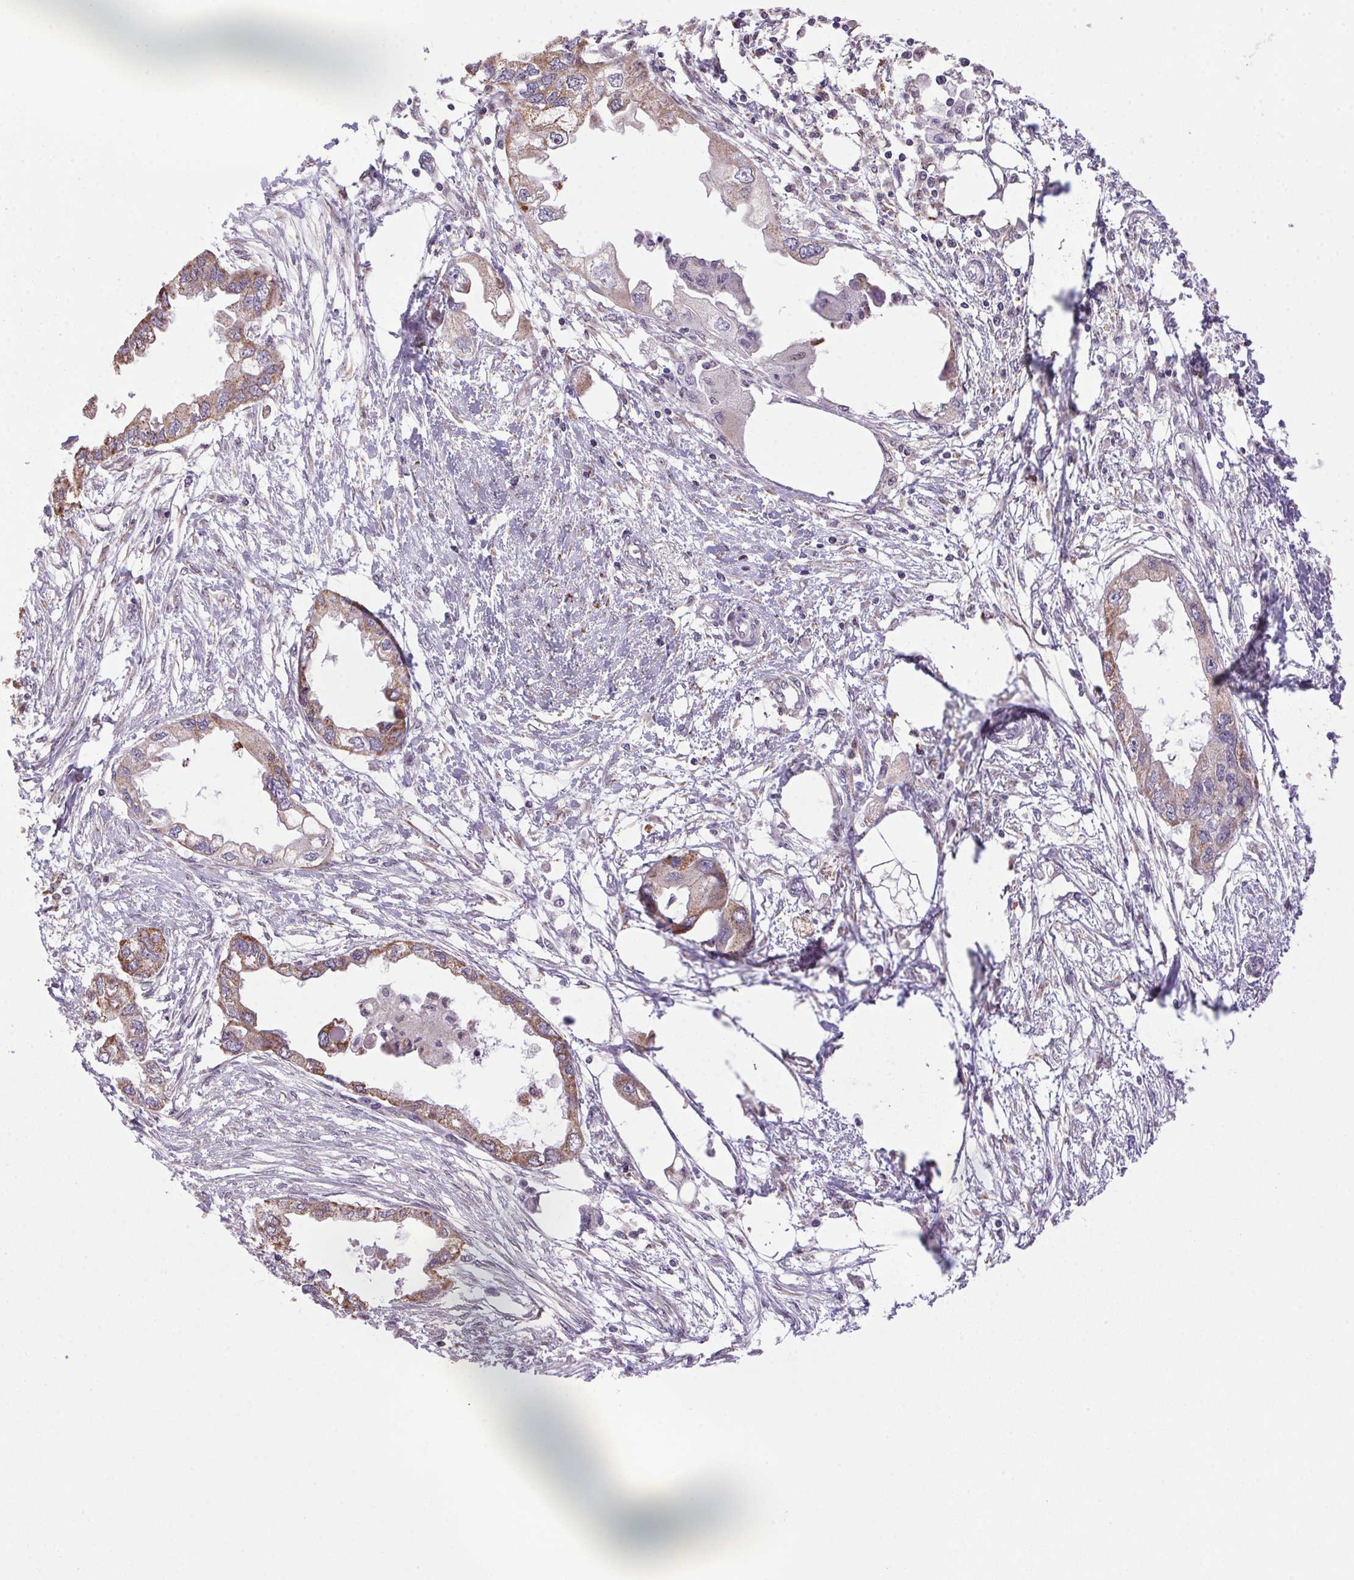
{"staining": {"intensity": "weak", "quantity": ">75%", "location": "cytoplasmic/membranous"}, "tissue": "endometrial cancer", "cell_type": "Tumor cells", "image_type": "cancer", "snomed": [{"axis": "morphology", "description": "Adenocarcinoma, NOS"}, {"axis": "morphology", "description": "Adenocarcinoma, metastatic, NOS"}, {"axis": "topography", "description": "Adipose tissue"}, {"axis": "topography", "description": "Endometrium"}], "caption": "An IHC photomicrograph of neoplastic tissue is shown. Protein staining in brown highlights weak cytoplasmic/membranous positivity in adenocarcinoma (endometrial) within tumor cells. The staining is performed using DAB brown chromogen to label protein expression. The nuclei are counter-stained blue using hematoxylin.", "gene": "AKR1E2", "patient": {"sex": "female", "age": 67}}